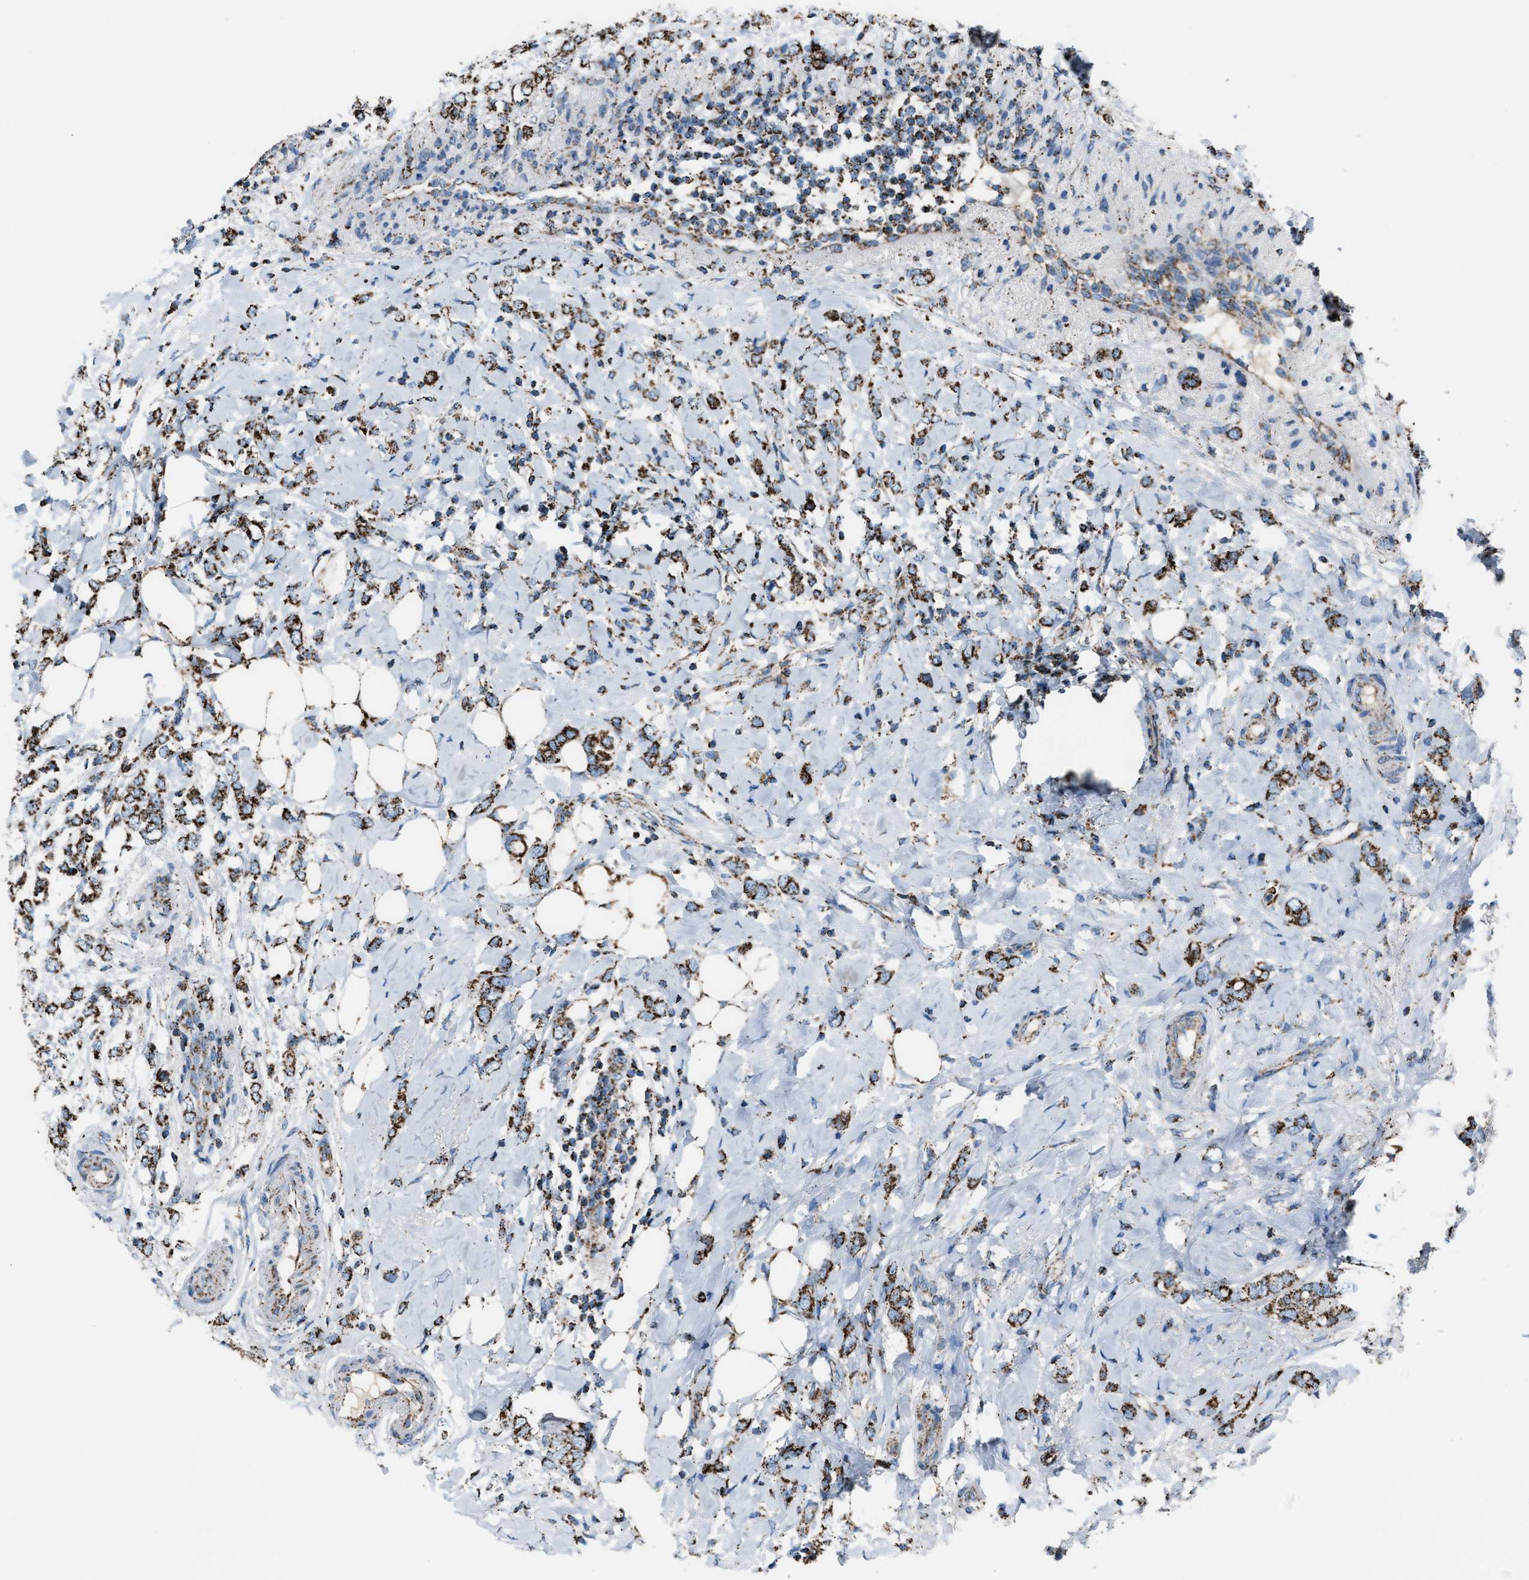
{"staining": {"intensity": "moderate", "quantity": ">75%", "location": "cytoplasmic/membranous"}, "tissue": "breast cancer", "cell_type": "Tumor cells", "image_type": "cancer", "snomed": [{"axis": "morphology", "description": "Normal tissue, NOS"}, {"axis": "morphology", "description": "Lobular carcinoma"}, {"axis": "topography", "description": "Breast"}], "caption": "High-power microscopy captured an IHC micrograph of breast cancer (lobular carcinoma), revealing moderate cytoplasmic/membranous expression in approximately >75% of tumor cells.", "gene": "MDH2", "patient": {"sex": "female", "age": 47}}